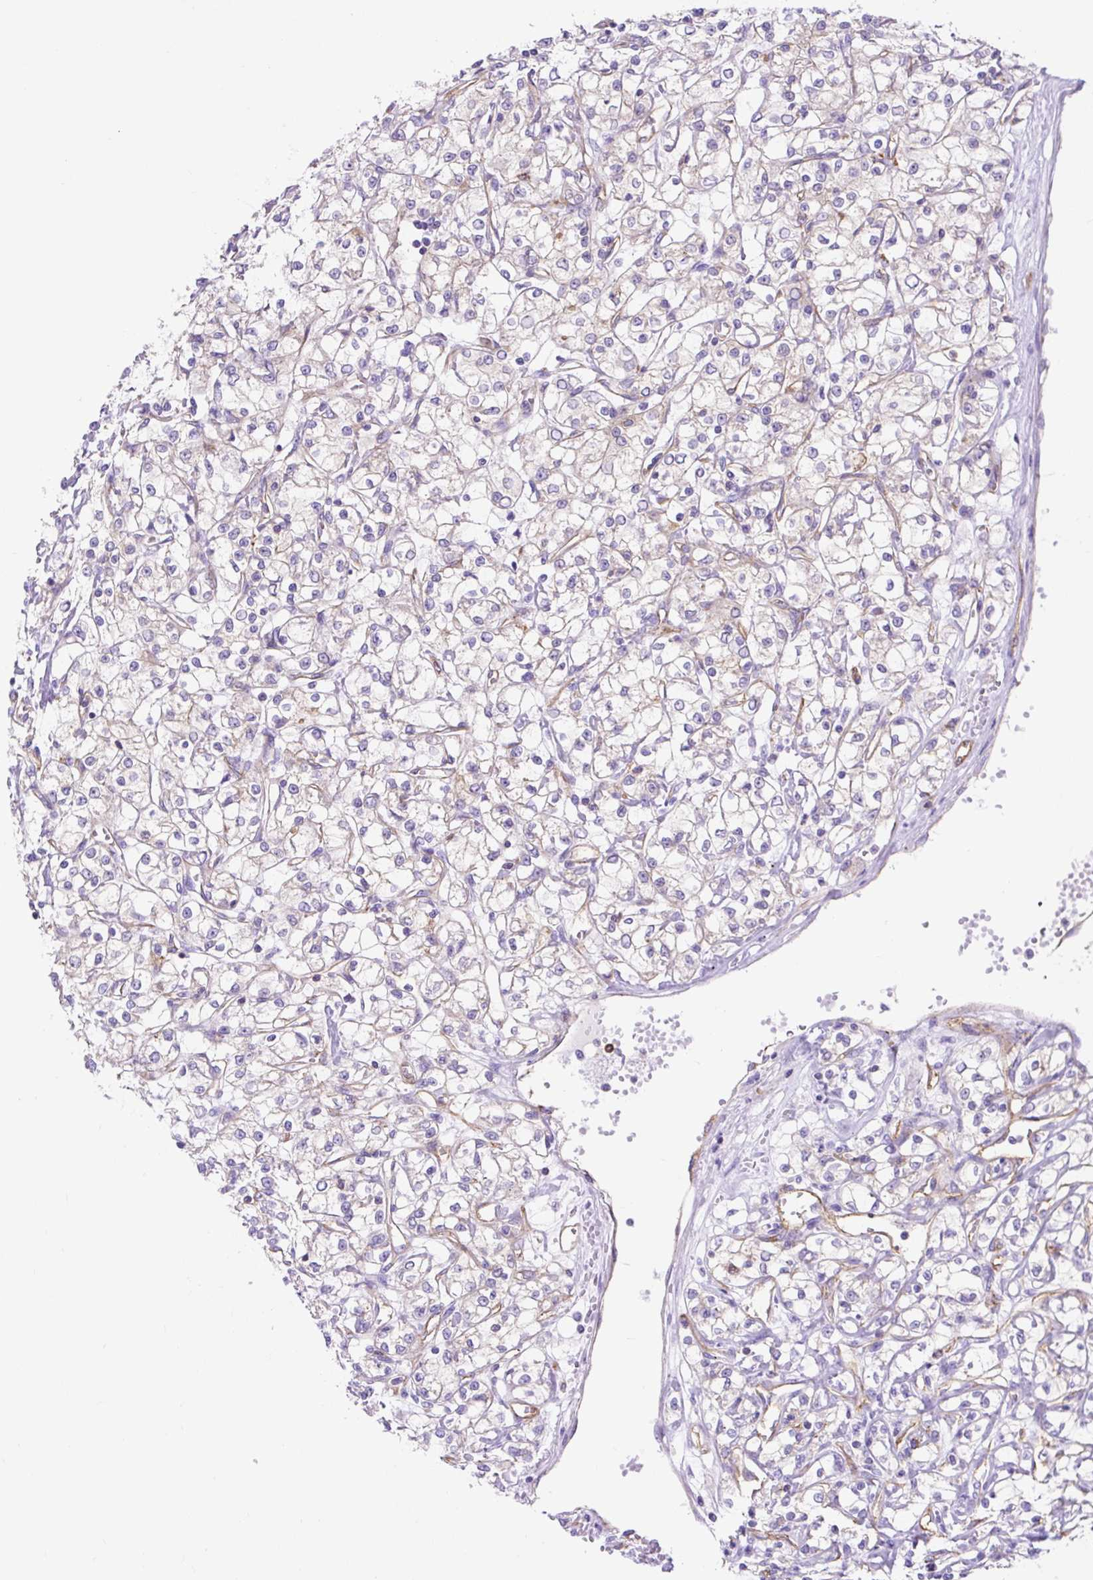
{"staining": {"intensity": "negative", "quantity": "none", "location": "none"}, "tissue": "renal cancer", "cell_type": "Tumor cells", "image_type": "cancer", "snomed": [{"axis": "morphology", "description": "Adenocarcinoma, NOS"}, {"axis": "topography", "description": "Kidney"}], "caption": "Immunohistochemistry (IHC) image of adenocarcinoma (renal) stained for a protein (brown), which demonstrates no staining in tumor cells.", "gene": "HIP1R", "patient": {"sex": "female", "age": 59}}